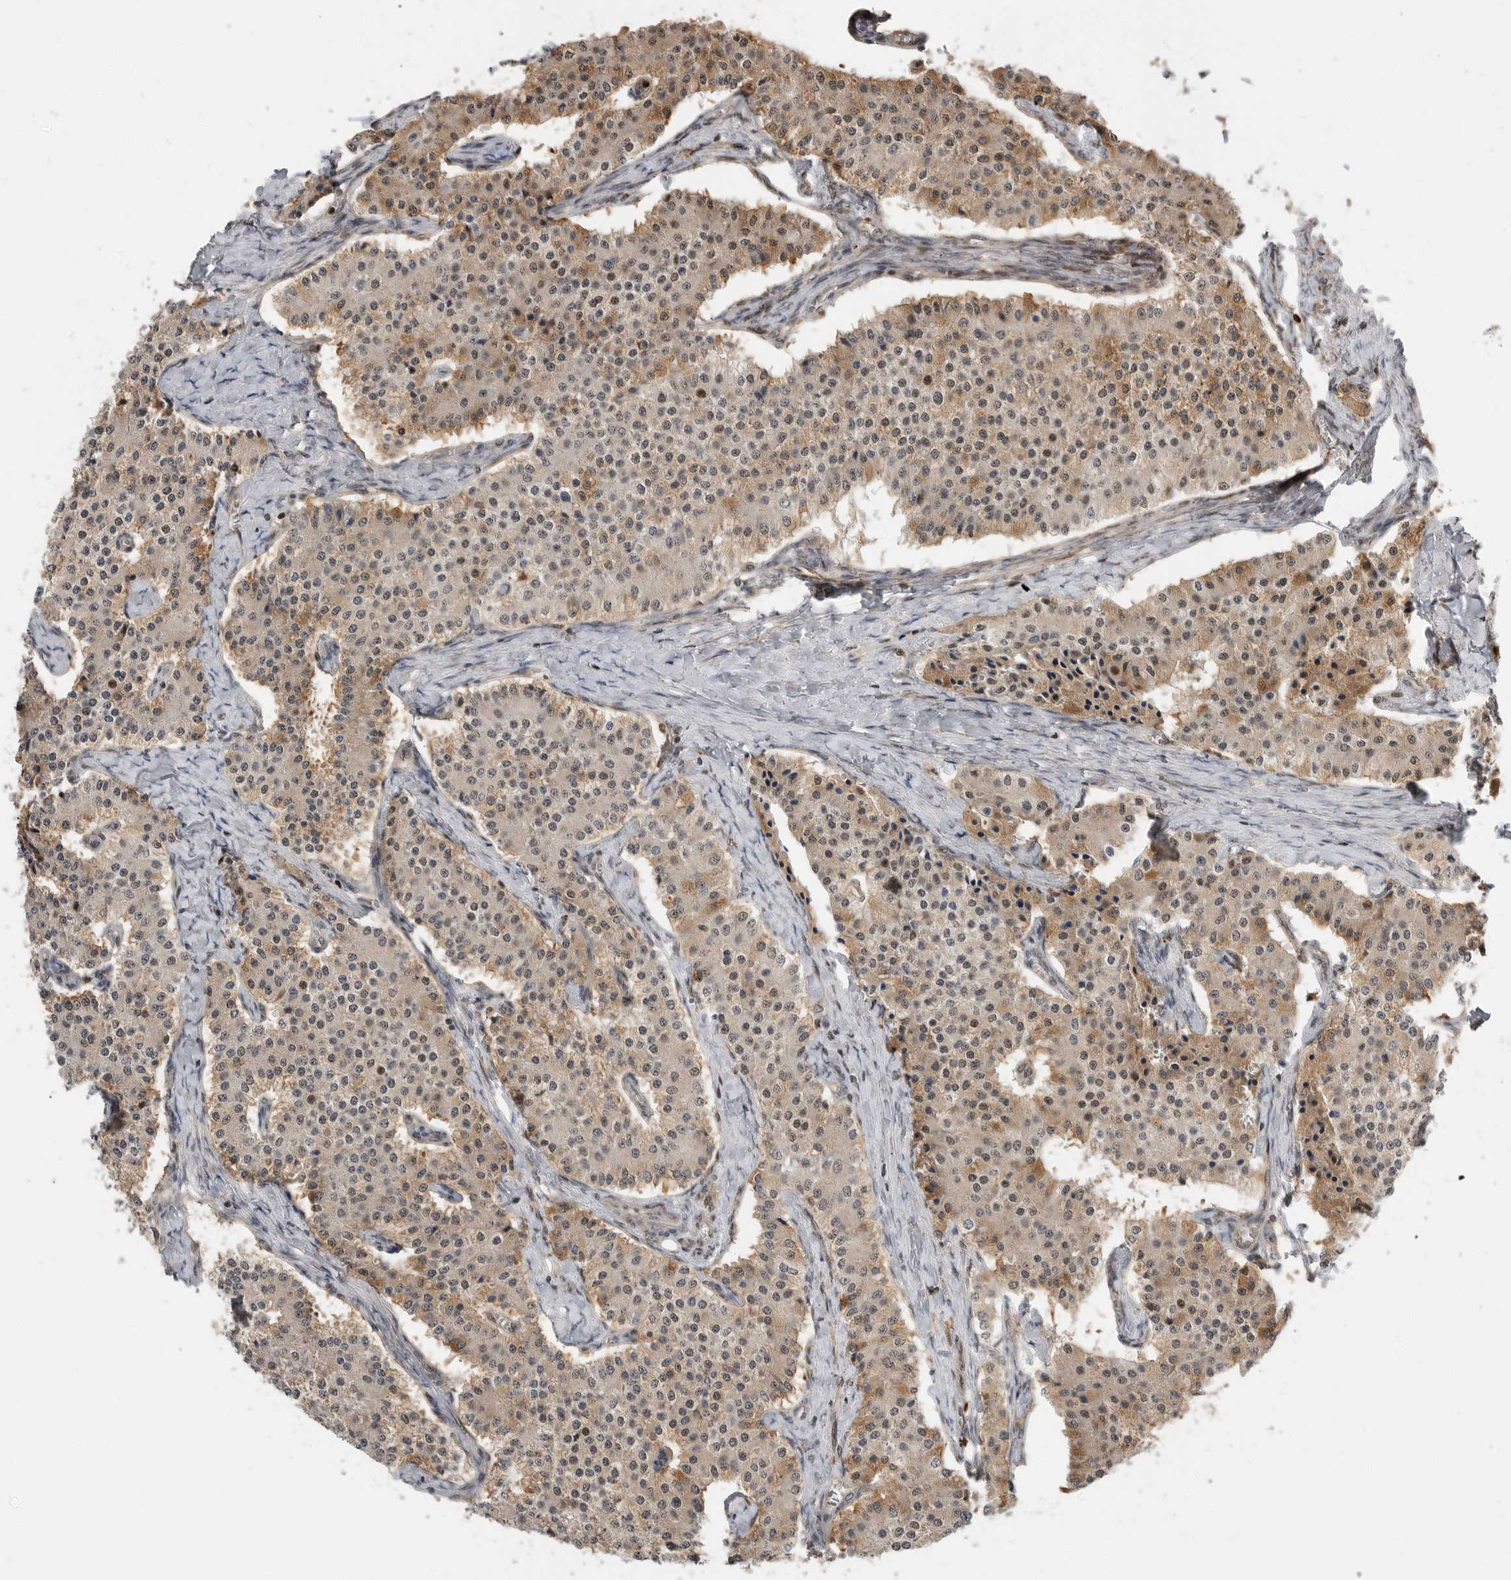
{"staining": {"intensity": "moderate", "quantity": "25%-75%", "location": "cytoplasmic/membranous"}, "tissue": "carcinoid", "cell_type": "Tumor cells", "image_type": "cancer", "snomed": [{"axis": "morphology", "description": "Carcinoid, malignant, NOS"}, {"axis": "topography", "description": "Colon"}], "caption": "A brown stain shows moderate cytoplasmic/membranous expression of a protein in human malignant carcinoid tumor cells. (Stains: DAB in brown, nuclei in blue, Microscopy: brightfield microscopy at high magnification).", "gene": "STRAP", "patient": {"sex": "female", "age": 52}}